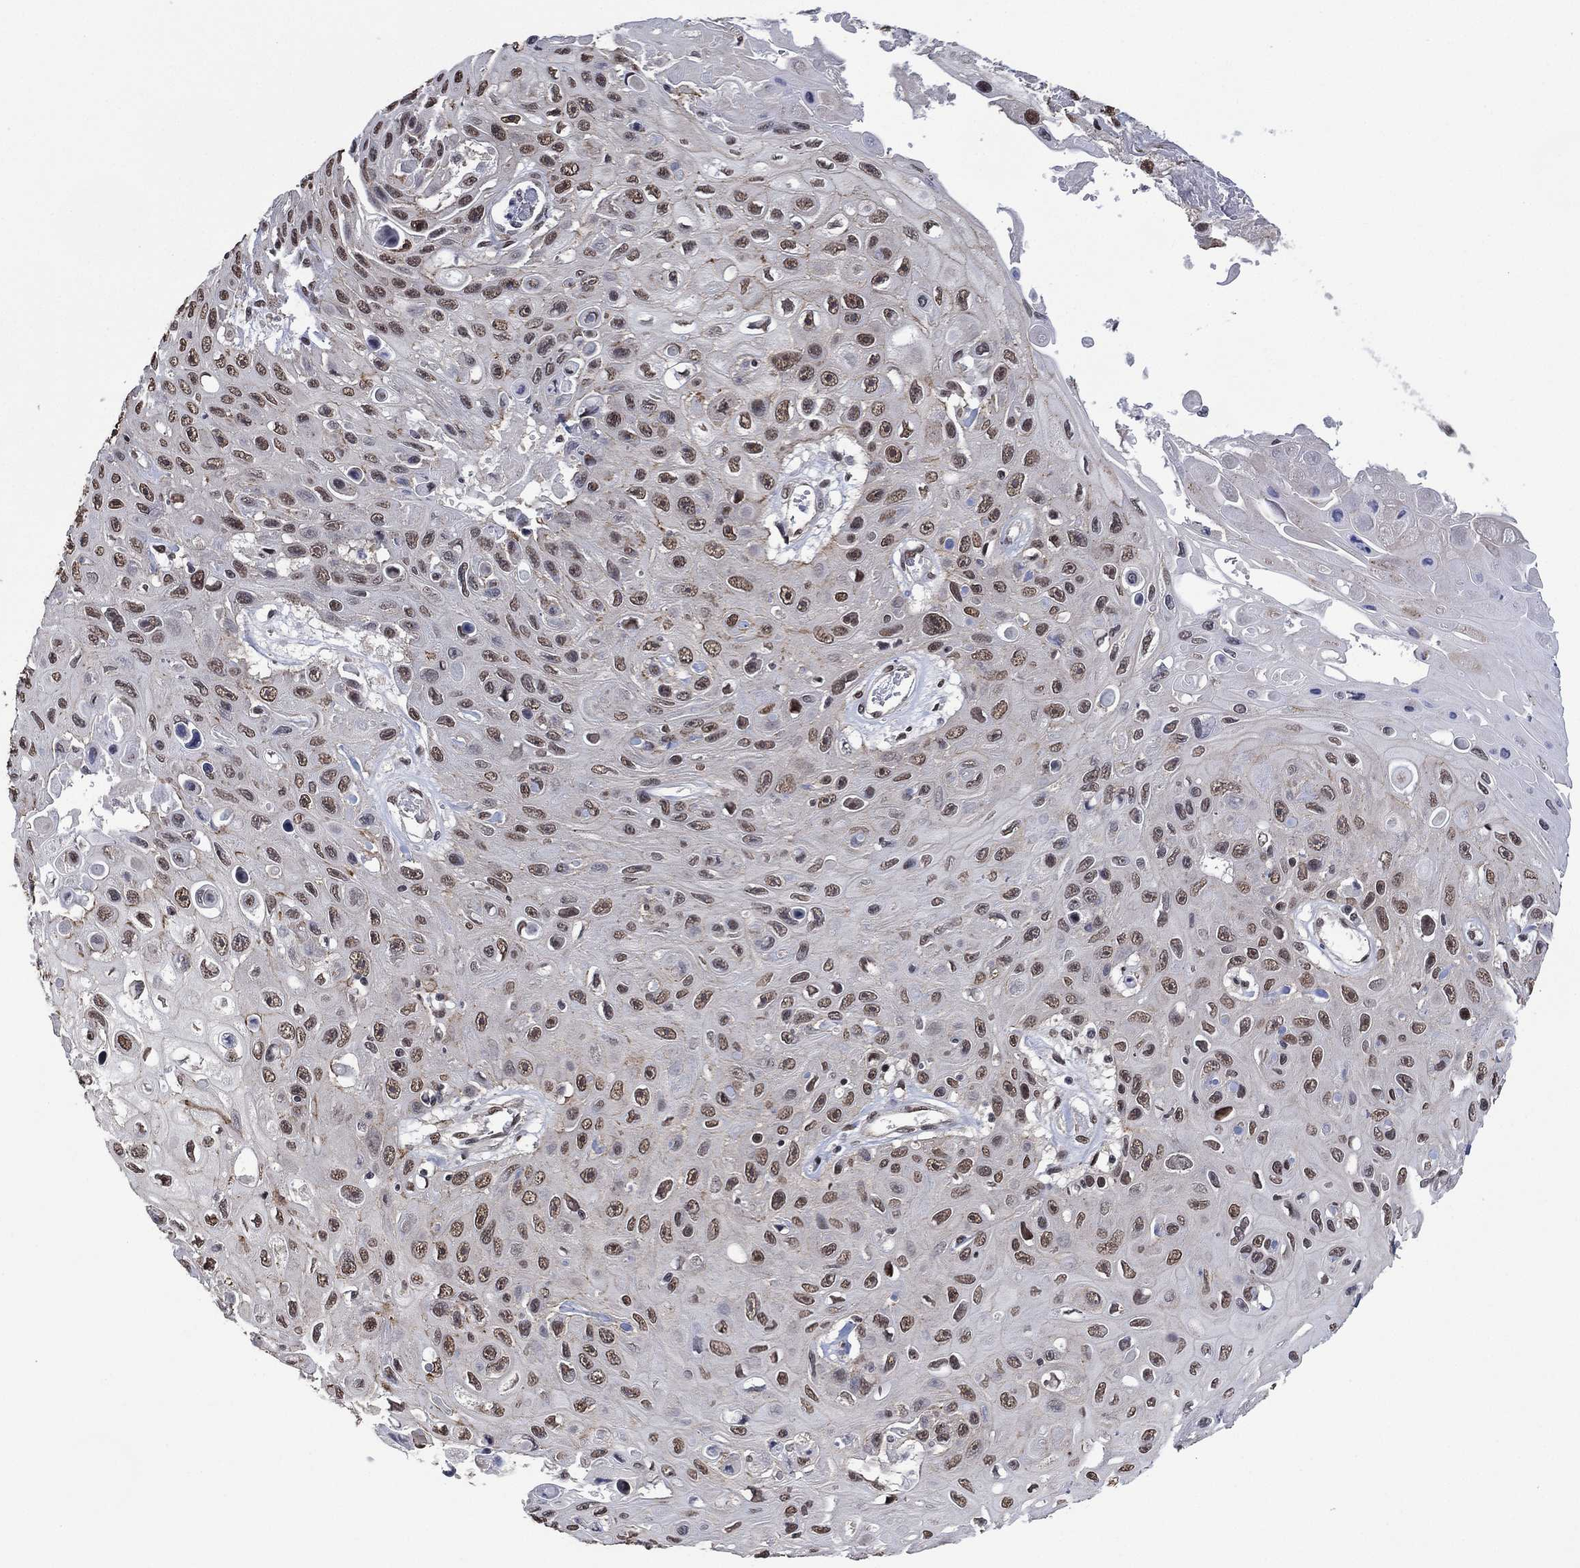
{"staining": {"intensity": "weak", "quantity": "25%-75%", "location": "nuclear"}, "tissue": "skin cancer", "cell_type": "Tumor cells", "image_type": "cancer", "snomed": [{"axis": "morphology", "description": "Squamous cell carcinoma, NOS"}, {"axis": "topography", "description": "Skin"}], "caption": "The image shows a brown stain indicating the presence of a protein in the nuclear of tumor cells in skin squamous cell carcinoma.", "gene": "EHMT1", "patient": {"sex": "male", "age": 82}}